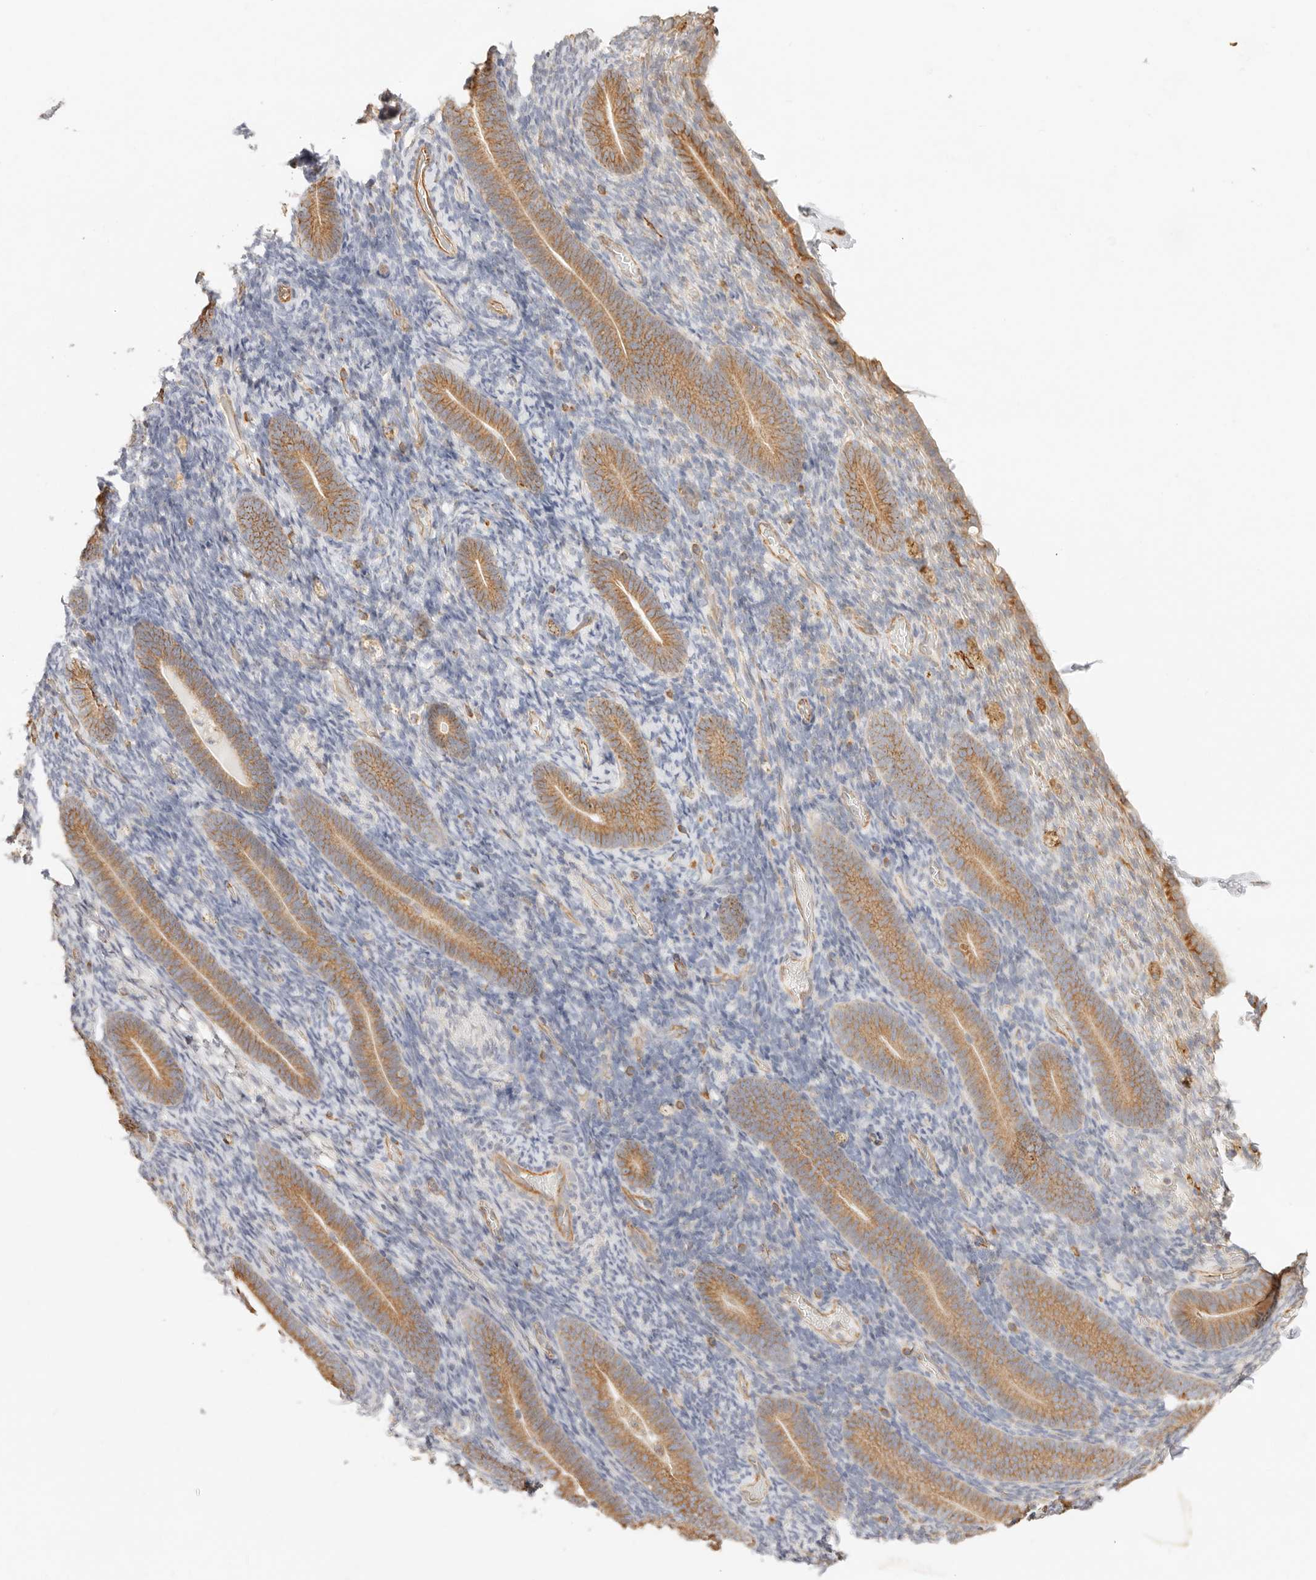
{"staining": {"intensity": "moderate", "quantity": ">75%", "location": "cytoplasmic/membranous"}, "tissue": "endometrium", "cell_type": "Cells in endometrial stroma", "image_type": "normal", "snomed": [{"axis": "morphology", "description": "Normal tissue, NOS"}, {"axis": "topography", "description": "Endometrium"}], "caption": "Immunohistochemical staining of normal human endometrium displays >75% levels of moderate cytoplasmic/membranous protein expression in about >75% of cells in endometrial stroma.", "gene": "ZC3H11A", "patient": {"sex": "female", "age": 51}}